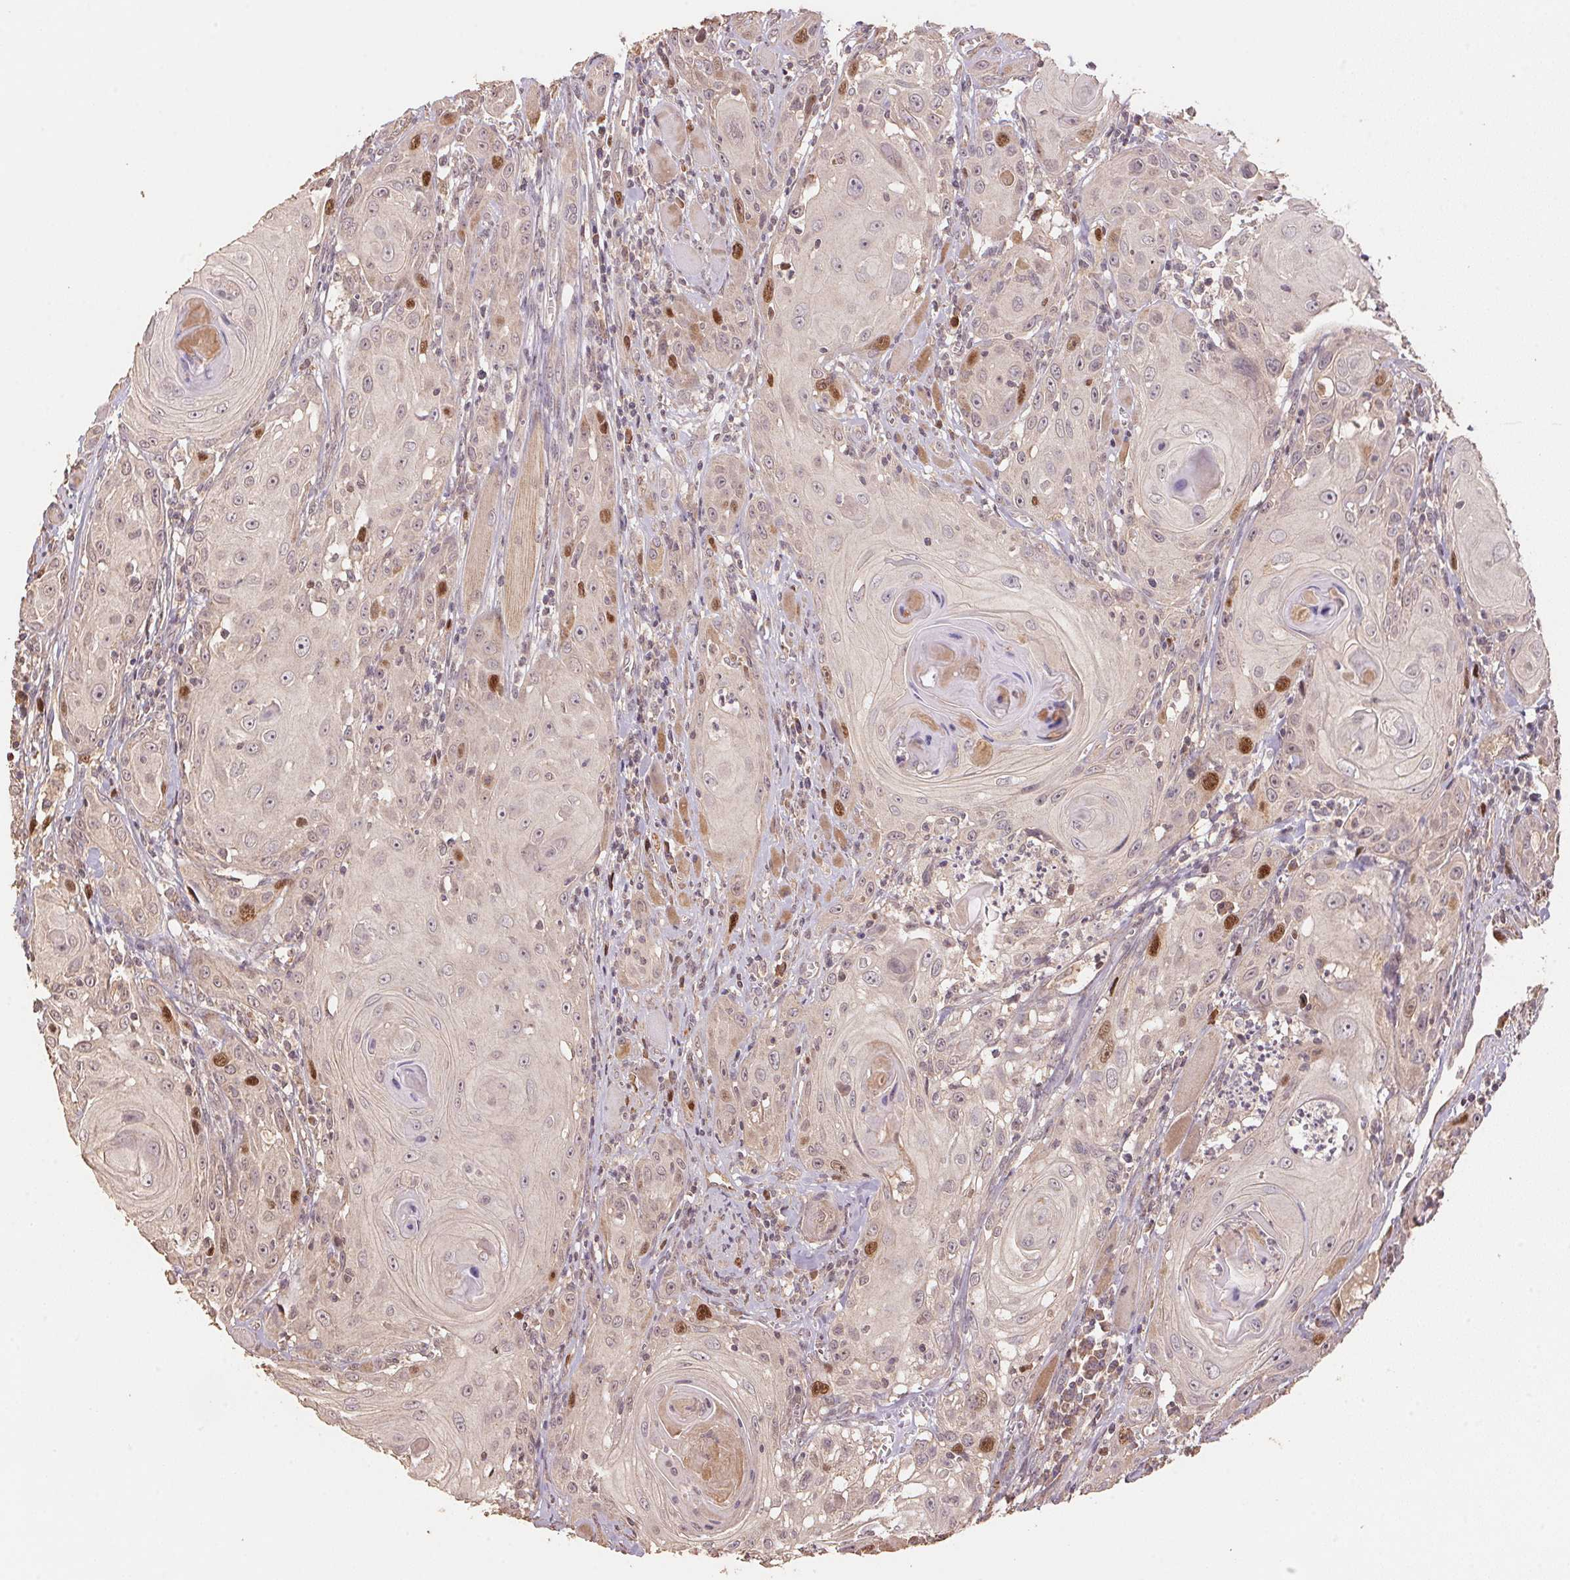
{"staining": {"intensity": "strong", "quantity": "<25%", "location": "nuclear"}, "tissue": "head and neck cancer", "cell_type": "Tumor cells", "image_type": "cancer", "snomed": [{"axis": "morphology", "description": "Squamous cell carcinoma, NOS"}, {"axis": "topography", "description": "Head-Neck"}], "caption": "Head and neck squamous cell carcinoma stained for a protein shows strong nuclear positivity in tumor cells.", "gene": "CENPF", "patient": {"sex": "female", "age": 80}}